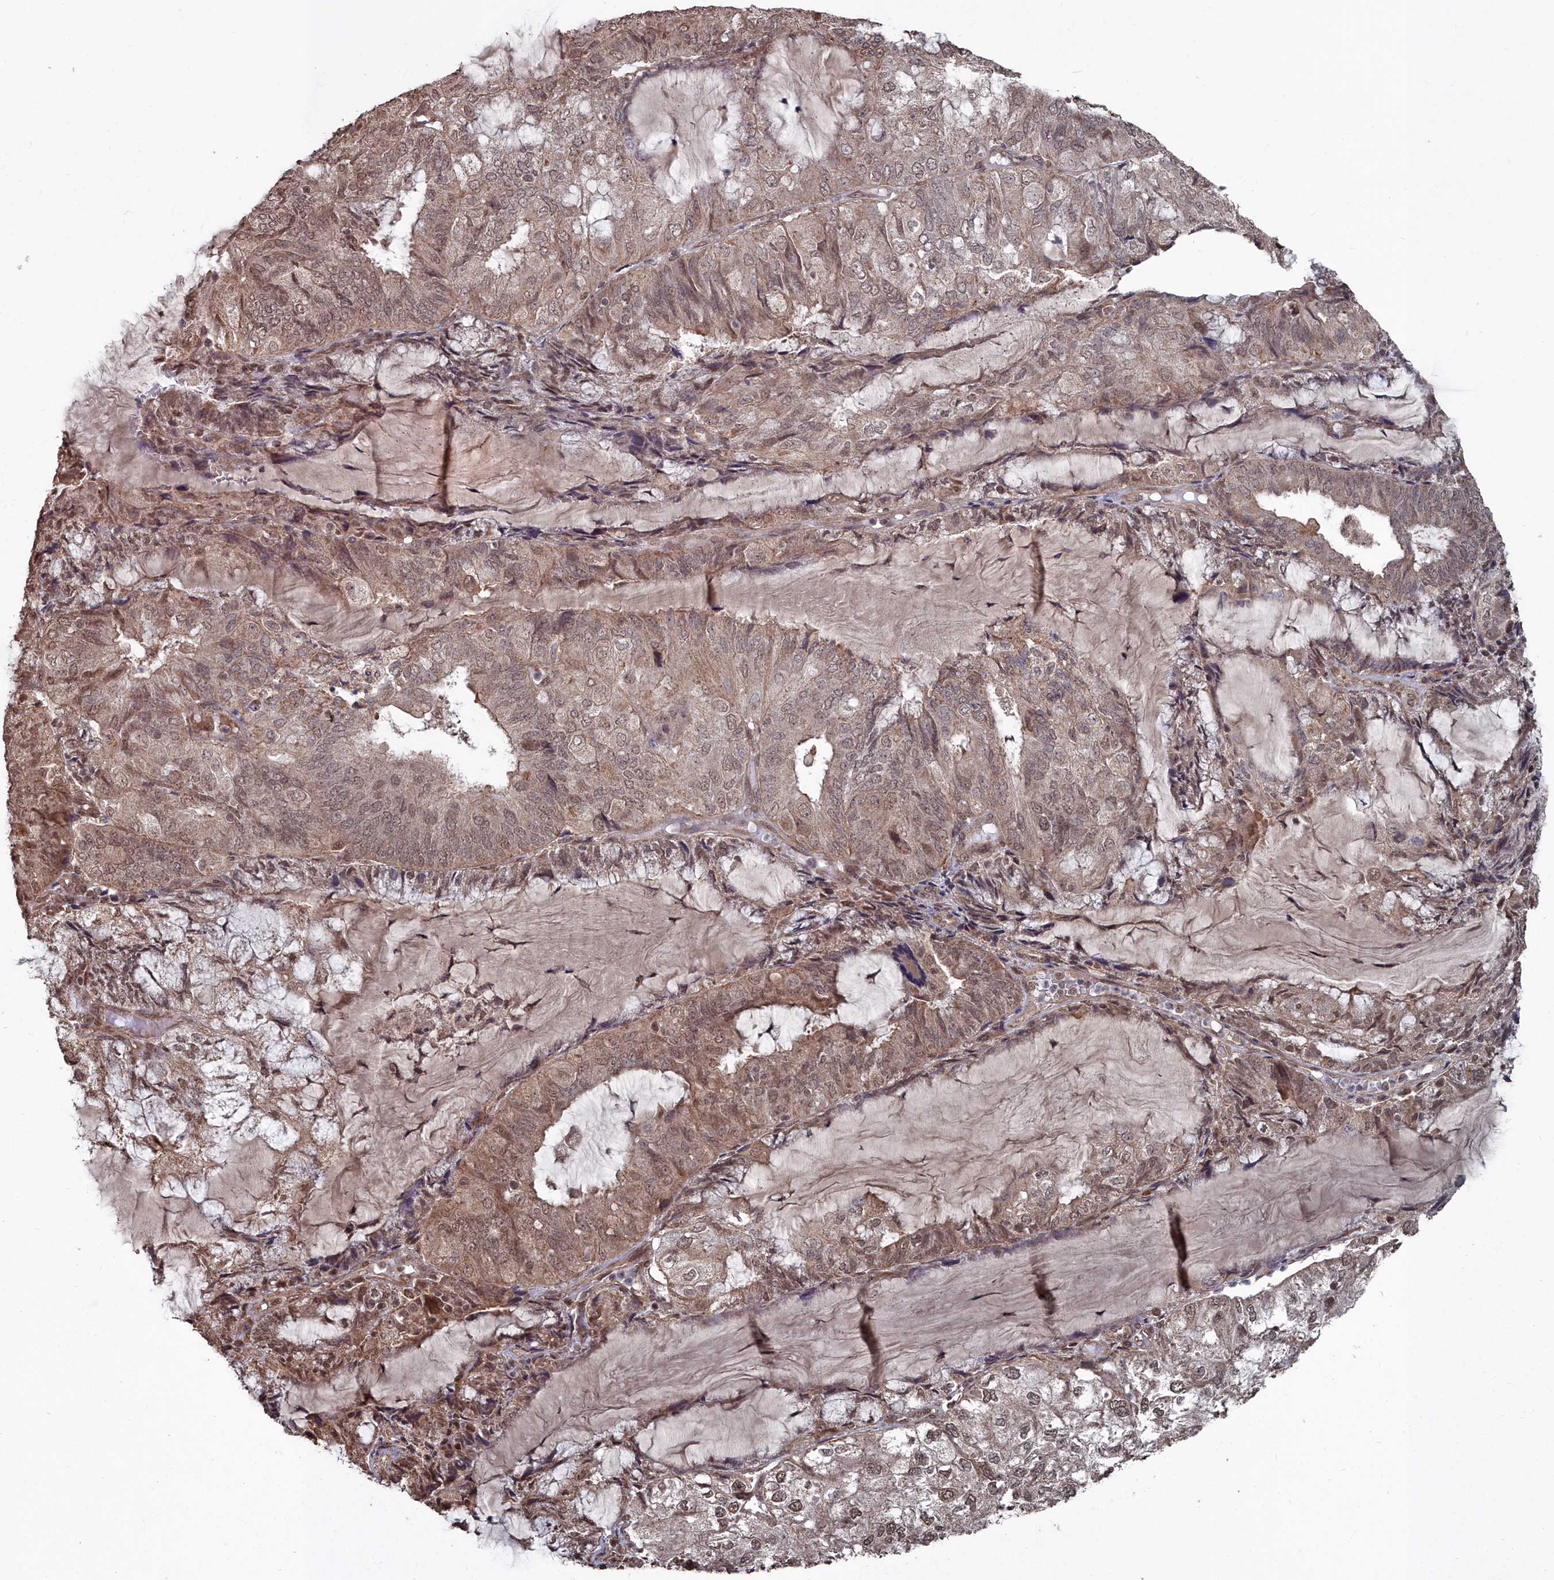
{"staining": {"intensity": "moderate", "quantity": ">75%", "location": "cytoplasmic/membranous,nuclear"}, "tissue": "endometrial cancer", "cell_type": "Tumor cells", "image_type": "cancer", "snomed": [{"axis": "morphology", "description": "Adenocarcinoma, NOS"}, {"axis": "topography", "description": "Endometrium"}], "caption": "Endometrial cancer (adenocarcinoma) stained for a protein demonstrates moderate cytoplasmic/membranous and nuclear positivity in tumor cells.", "gene": "CCNP", "patient": {"sex": "female", "age": 81}}